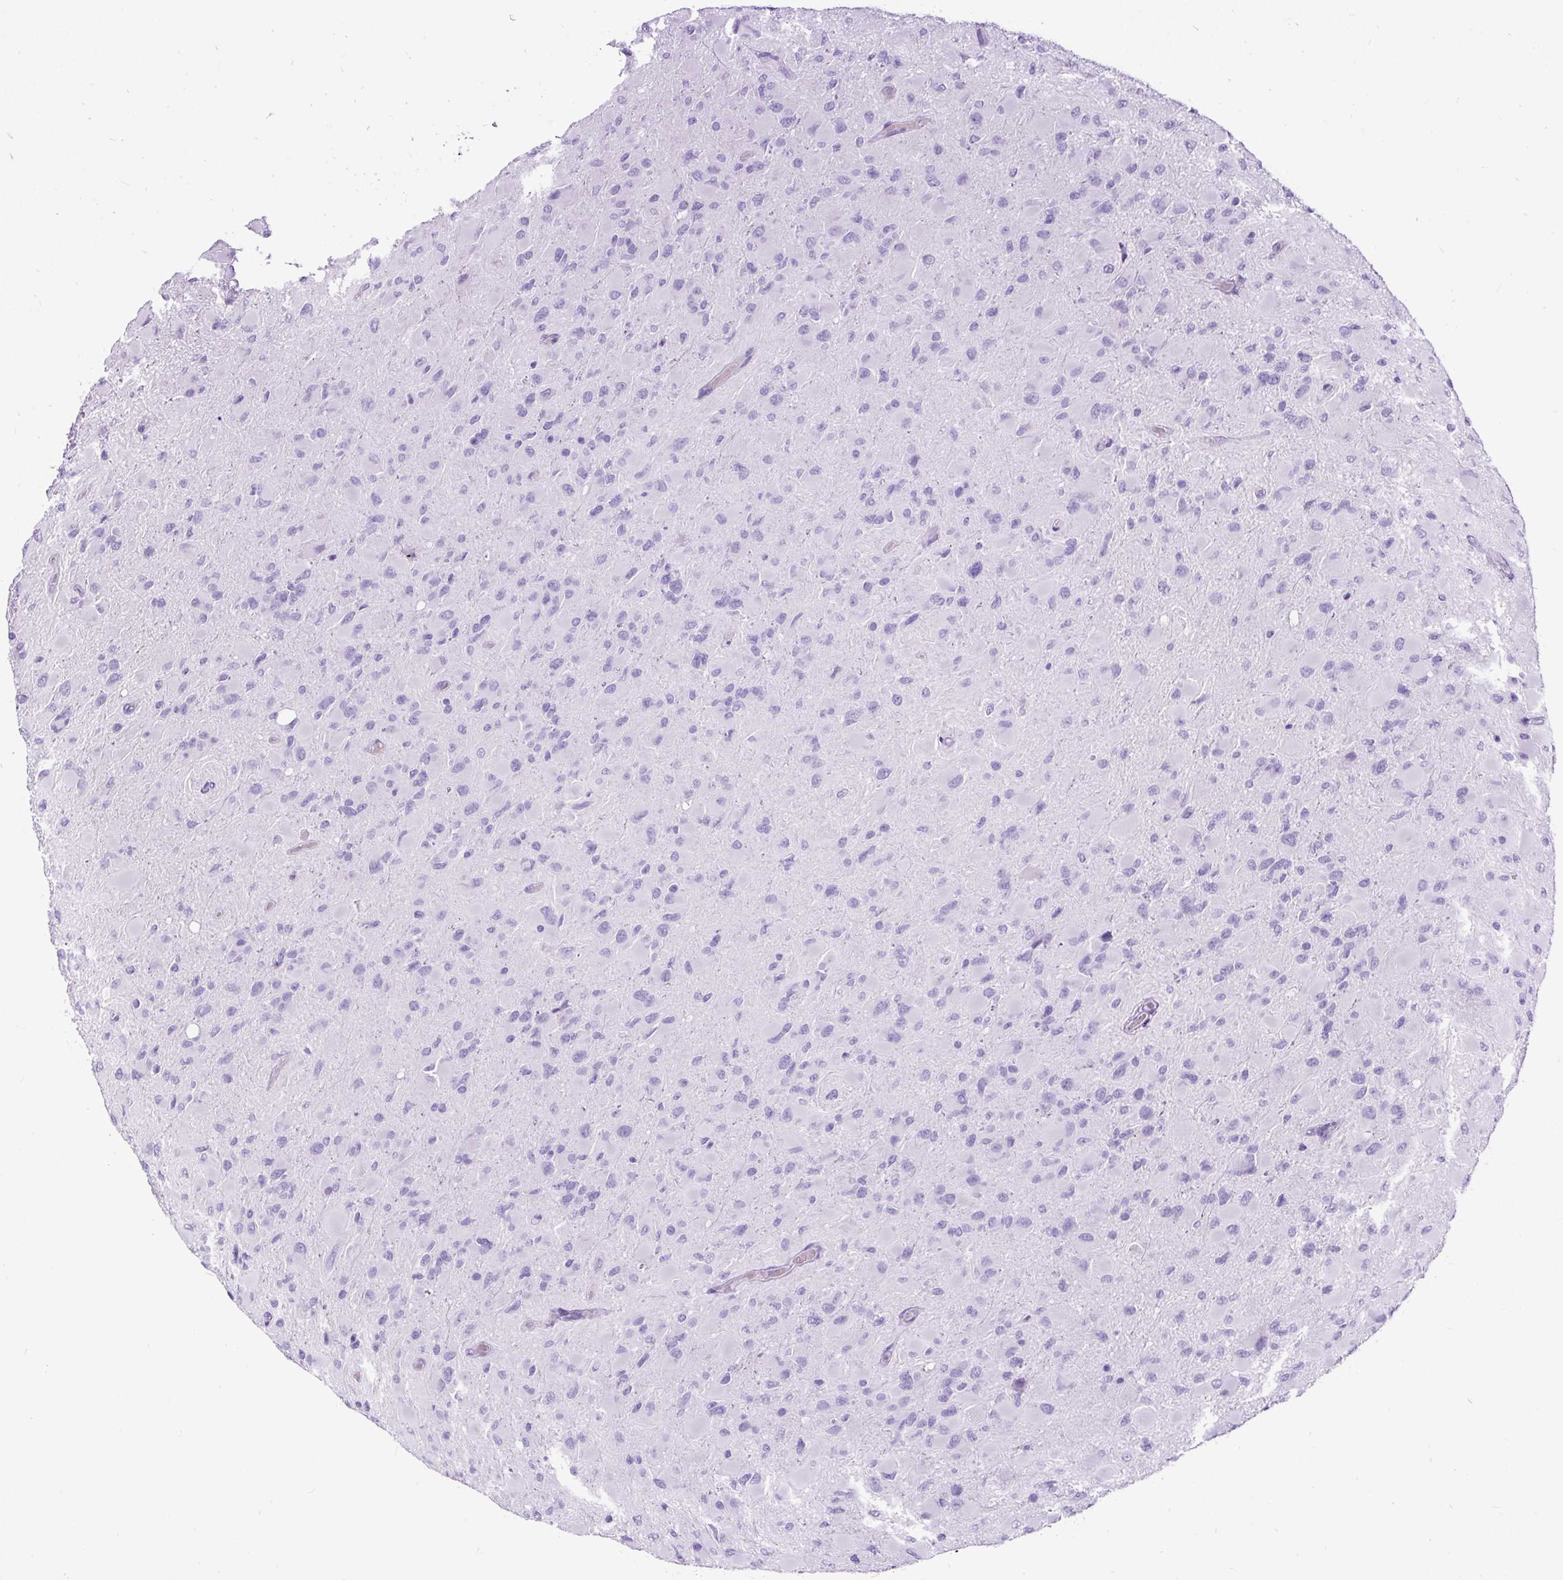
{"staining": {"intensity": "negative", "quantity": "none", "location": "none"}, "tissue": "glioma", "cell_type": "Tumor cells", "image_type": "cancer", "snomed": [{"axis": "morphology", "description": "Glioma, malignant, High grade"}, {"axis": "topography", "description": "Cerebral cortex"}], "caption": "Immunohistochemistry (IHC) of human malignant high-grade glioma demonstrates no staining in tumor cells.", "gene": "CEL", "patient": {"sex": "female", "age": 36}}